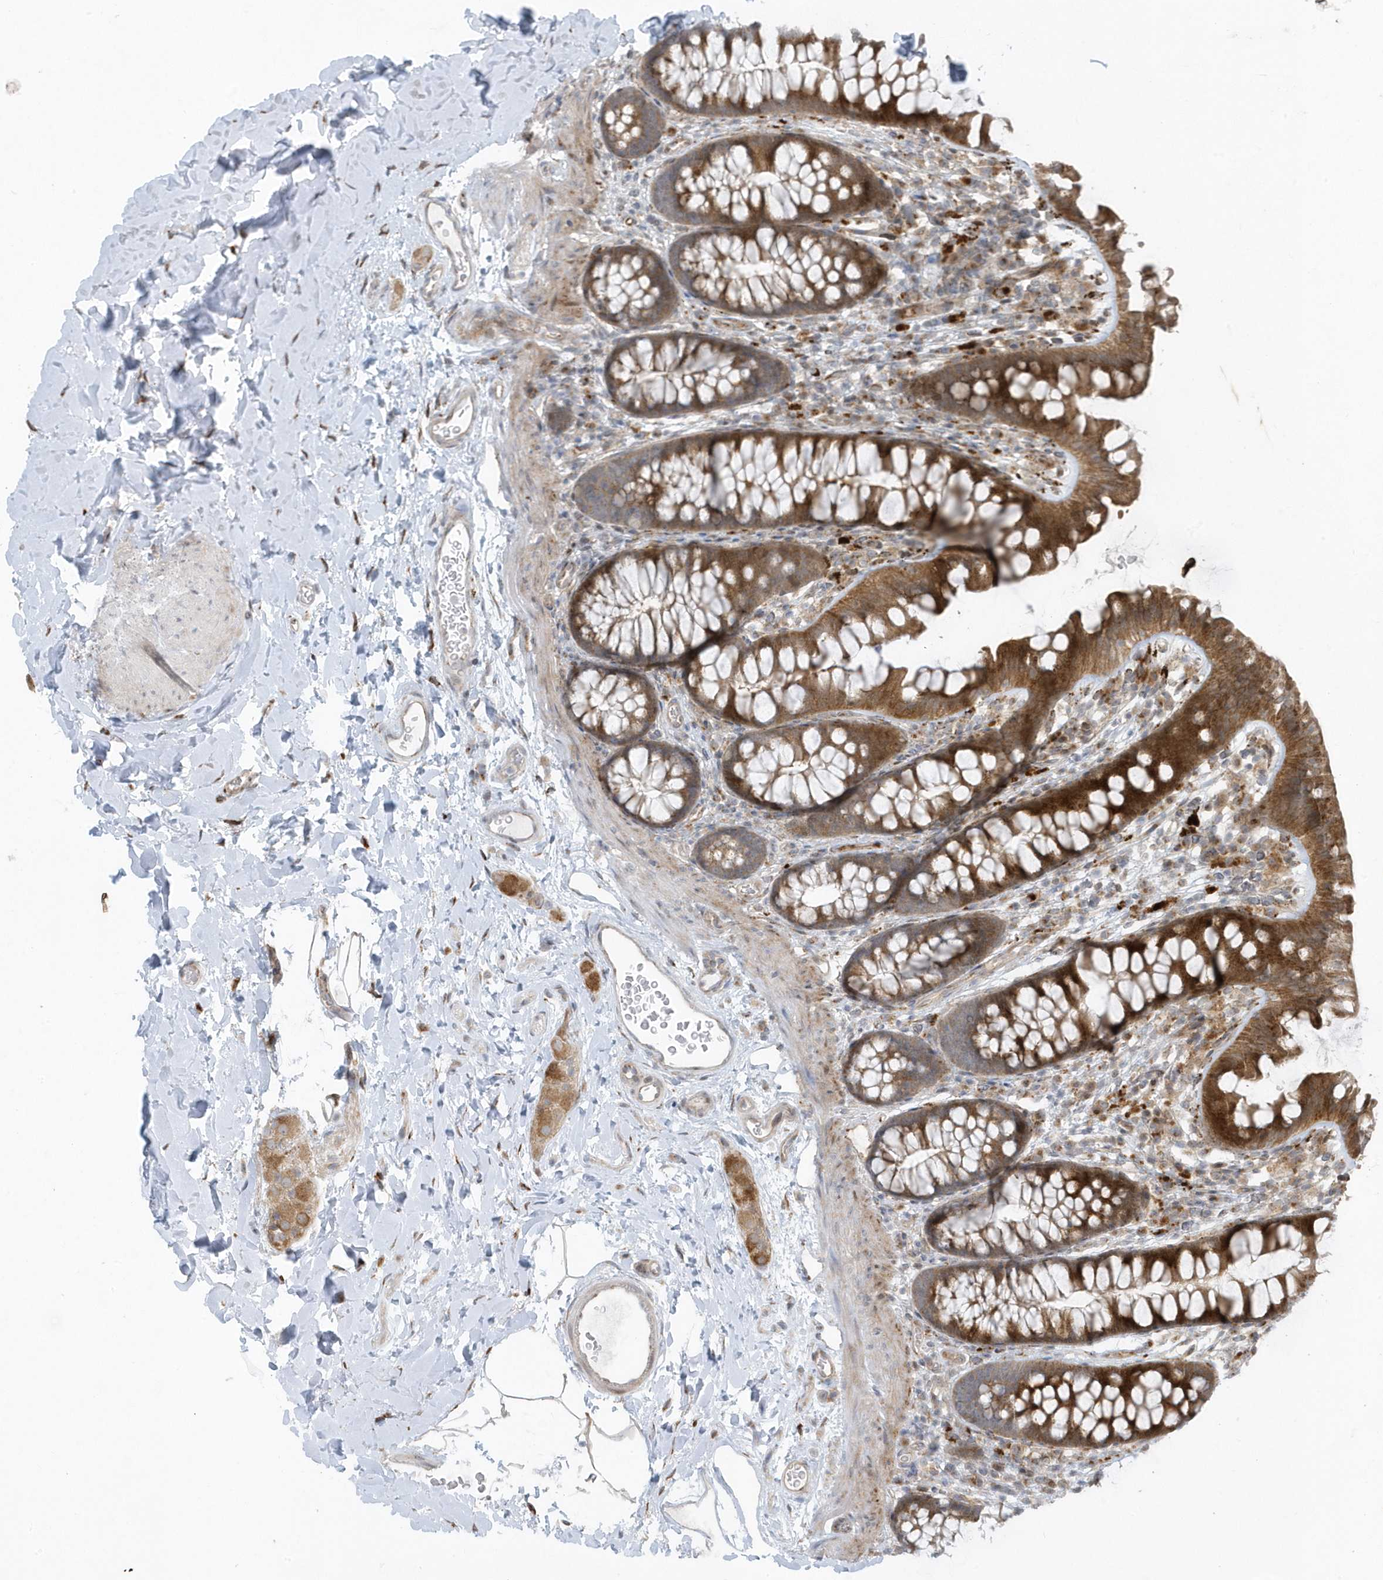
{"staining": {"intensity": "negative", "quantity": "none", "location": "none"}, "tissue": "colon", "cell_type": "Endothelial cells", "image_type": "normal", "snomed": [{"axis": "morphology", "description": "Normal tissue, NOS"}, {"axis": "topography", "description": "Colon"}], "caption": "Endothelial cells show no significant protein positivity in unremarkable colon. (Brightfield microscopy of DAB immunohistochemistry at high magnification).", "gene": "FAM98A", "patient": {"sex": "female", "age": 62}}